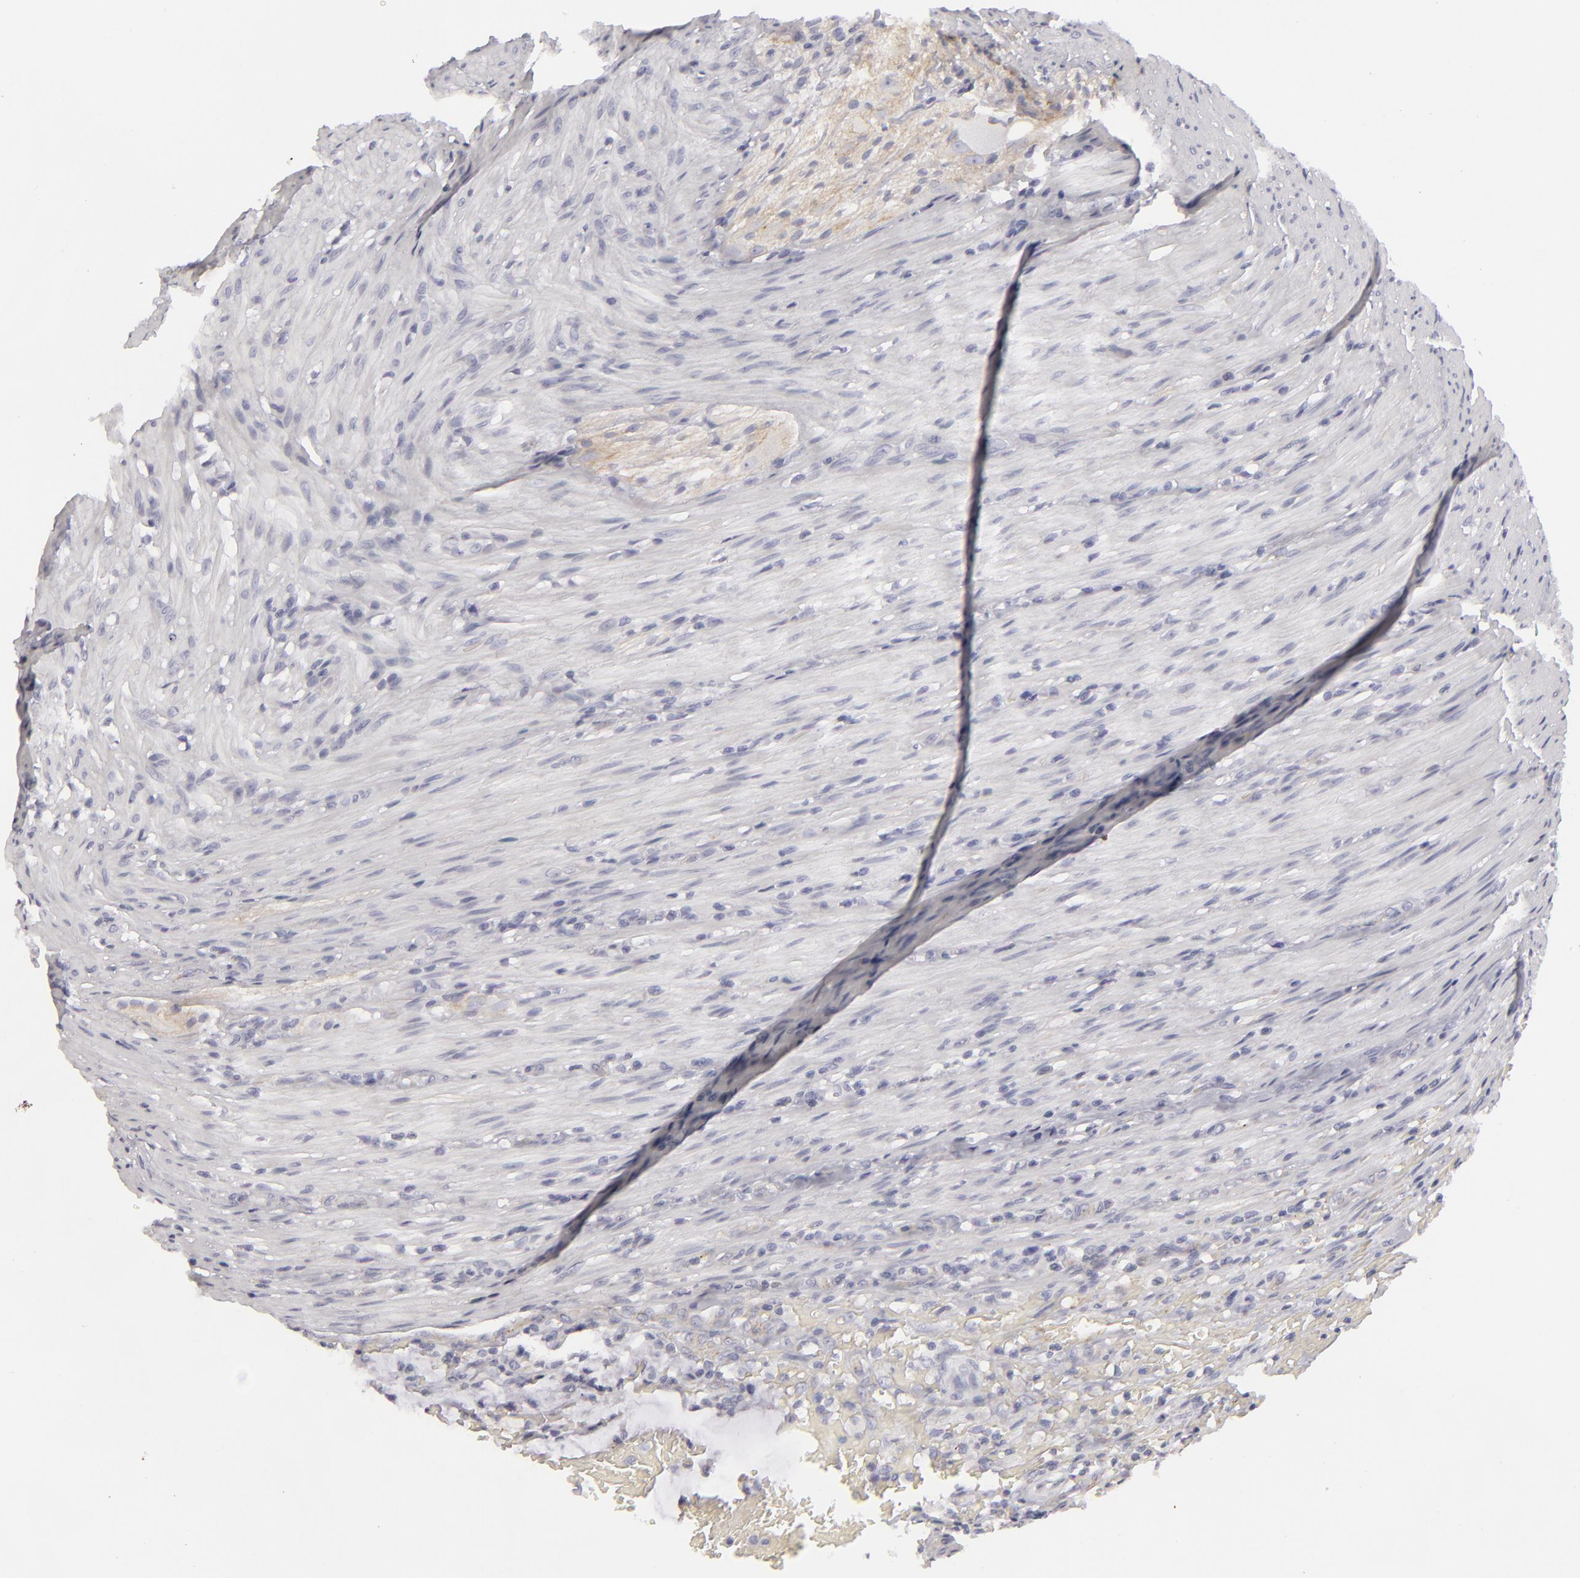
{"staining": {"intensity": "weak", "quantity": ">75%", "location": "cytoplasmic/membranous"}, "tissue": "colorectal cancer", "cell_type": "Tumor cells", "image_type": "cancer", "snomed": [{"axis": "morphology", "description": "Adenocarcinoma, NOS"}, {"axis": "topography", "description": "Colon"}], "caption": "Immunohistochemical staining of colorectal cancer (adenocarcinoma) exhibits low levels of weak cytoplasmic/membranous expression in approximately >75% of tumor cells.", "gene": "JUP", "patient": {"sex": "male", "age": 54}}